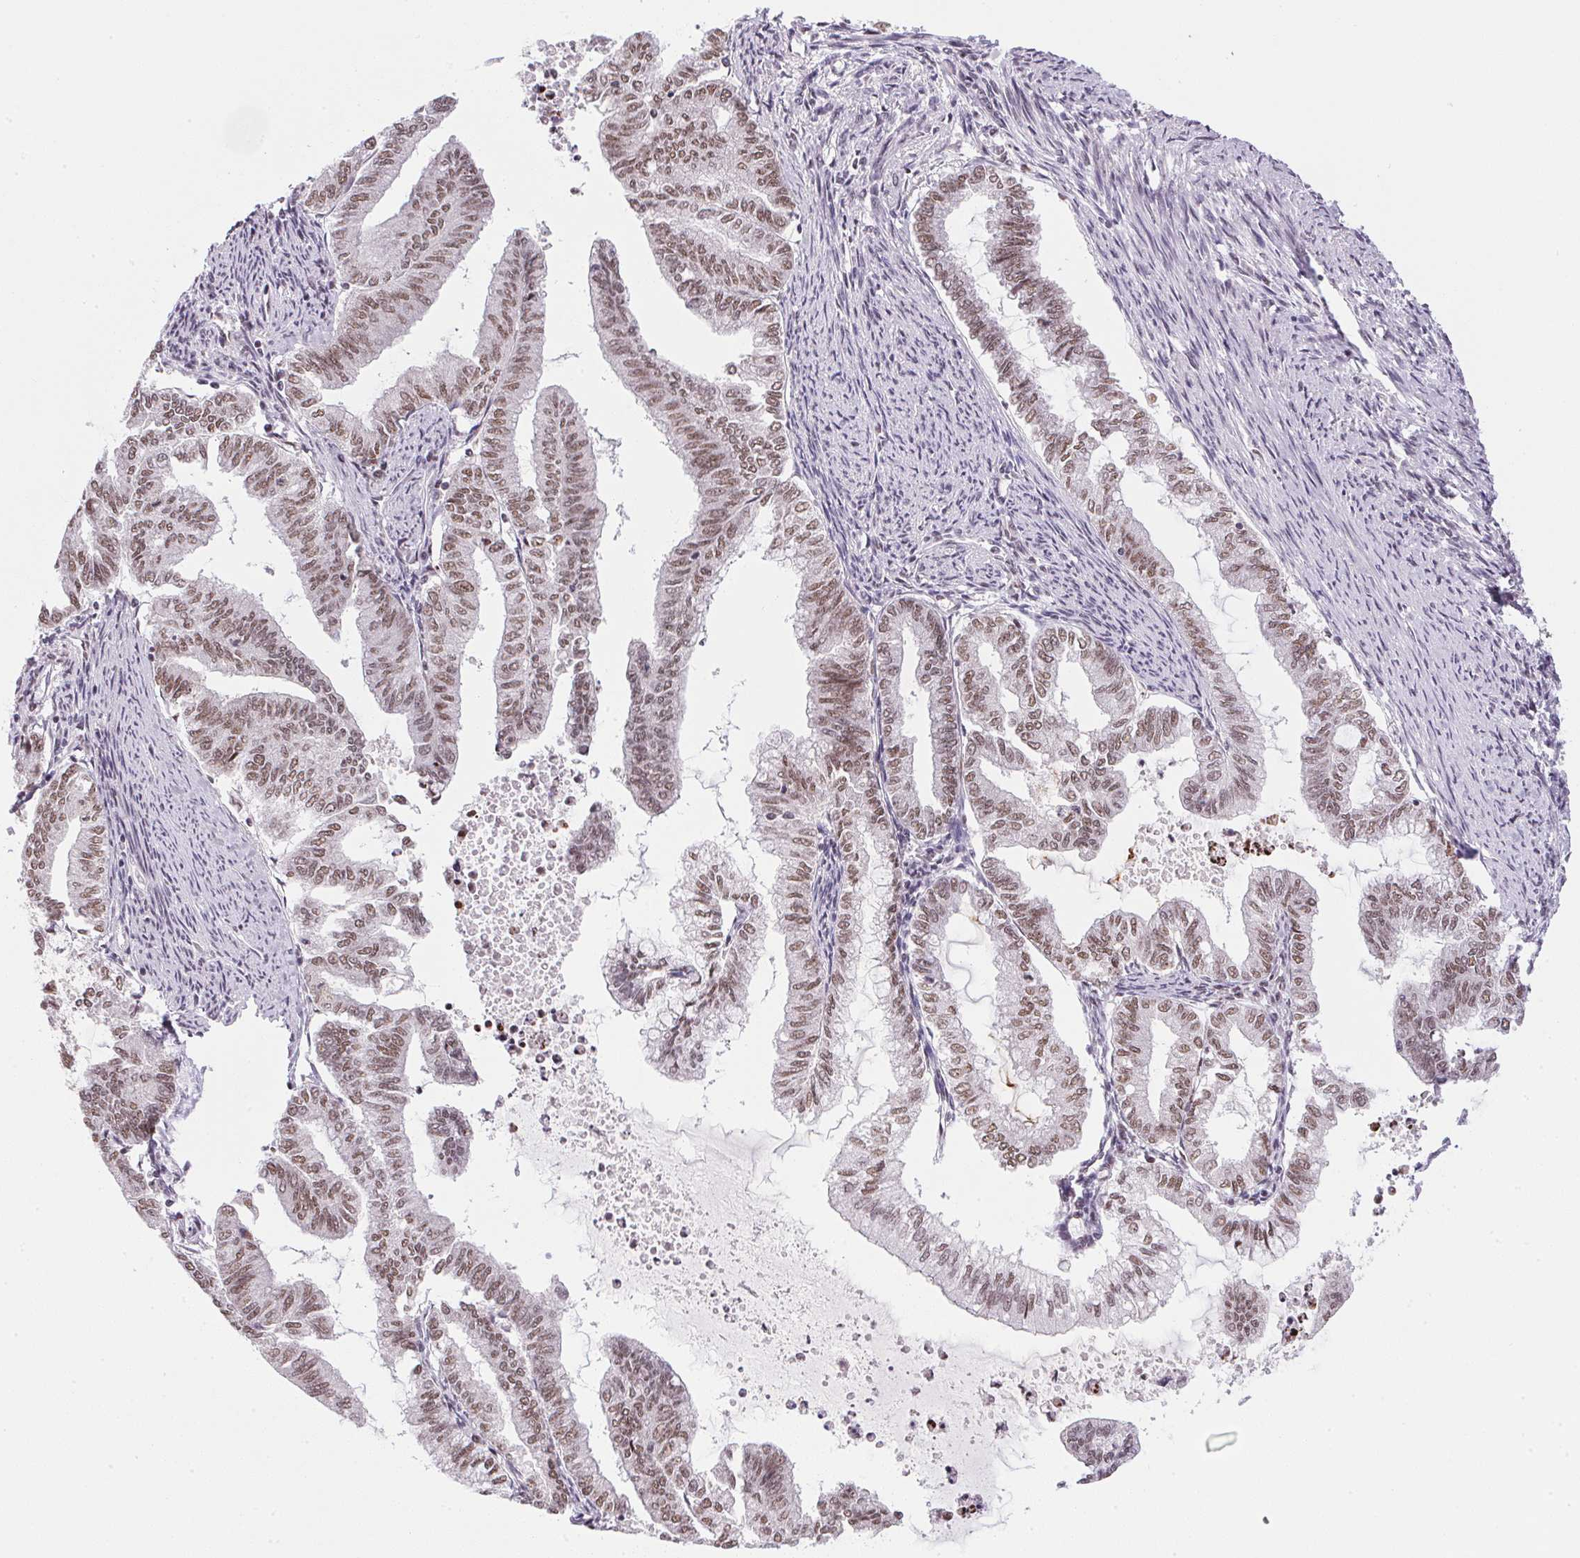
{"staining": {"intensity": "moderate", "quantity": ">75%", "location": "nuclear"}, "tissue": "endometrial cancer", "cell_type": "Tumor cells", "image_type": "cancer", "snomed": [{"axis": "morphology", "description": "Adenocarcinoma, NOS"}, {"axis": "topography", "description": "Endometrium"}], "caption": "Immunohistochemical staining of endometrial adenocarcinoma shows moderate nuclear protein expression in about >75% of tumor cells.", "gene": "SRSF7", "patient": {"sex": "female", "age": 79}}